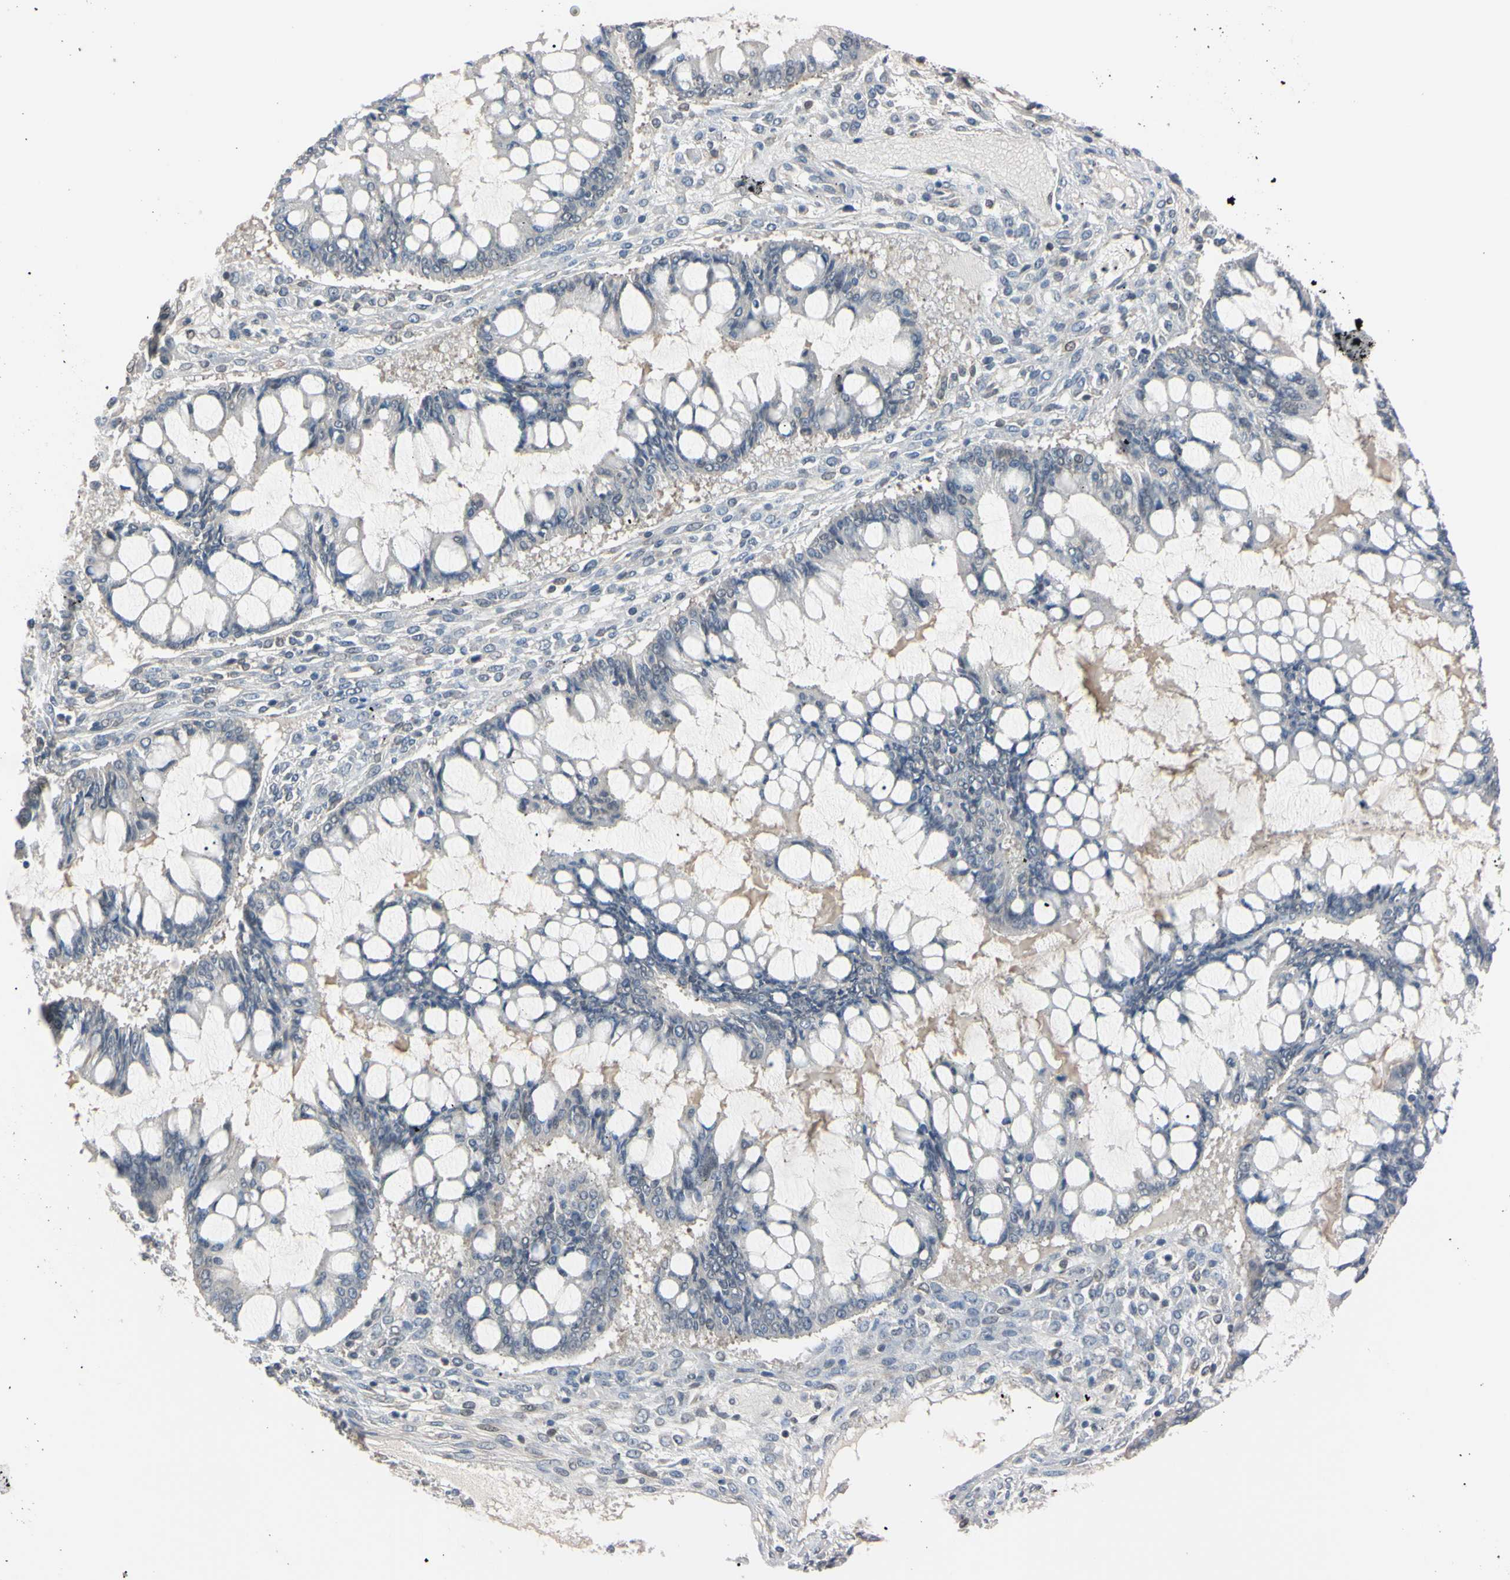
{"staining": {"intensity": "negative", "quantity": "none", "location": "none"}, "tissue": "ovarian cancer", "cell_type": "Tumor cells", "image_type": "cancer", "snomed": [{"axis": "morphology", "description": "Cystadenocarcinoma, mucinous, NOS"}, {"axis": "topography", "description": "Ovary"}], "caption": "The histopathology image exhibits no staining of tumor cells in ovarian cancer (mucinous cystadenocarcinoma).", "gene": "UBE2I", "patient": {"sex": "female", "age": 73}}